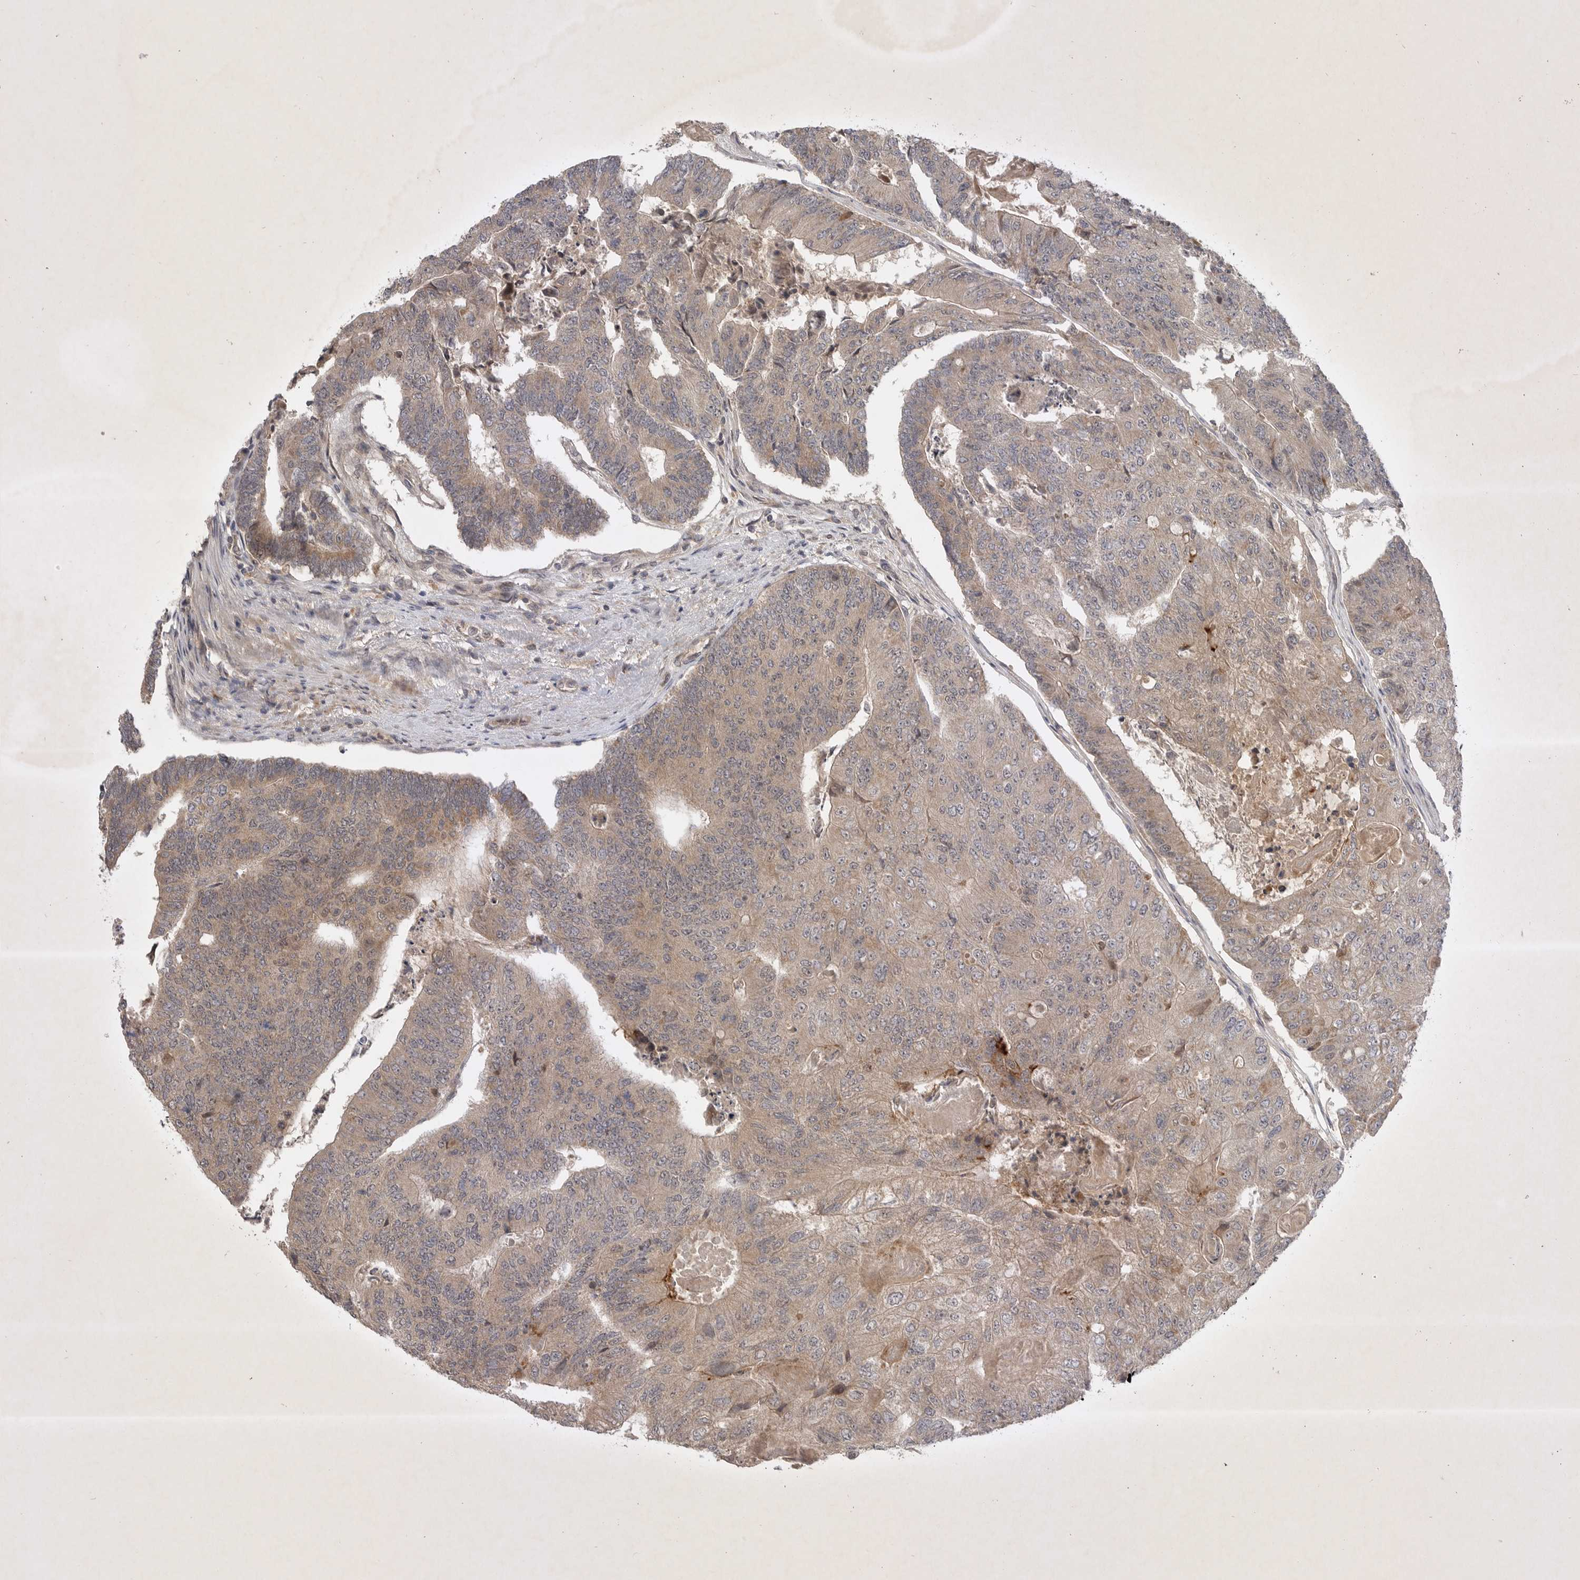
{"staining": {"intensity": "weak", "quantity": ">75%", "location": "cytoplasmic/membranous"}, "tissue": "colorectal cancer", "cell_type": "Tumor cells", "image_type": "cancer", "snomed": [{"axis": "morphology", "description": "Adenocarcinoma, NOS"}, {"axis": "topography", "description": "Colon"}], "caption": "Immunohistochemistry (IHC) of human colorectal adenocarcinoma displays low levels of weak cytoplasmic/membranous expression in approximately >75% of tumor cells.", "gene": "PTPDC1", "patient": {"sex": "female", "age": 67}}